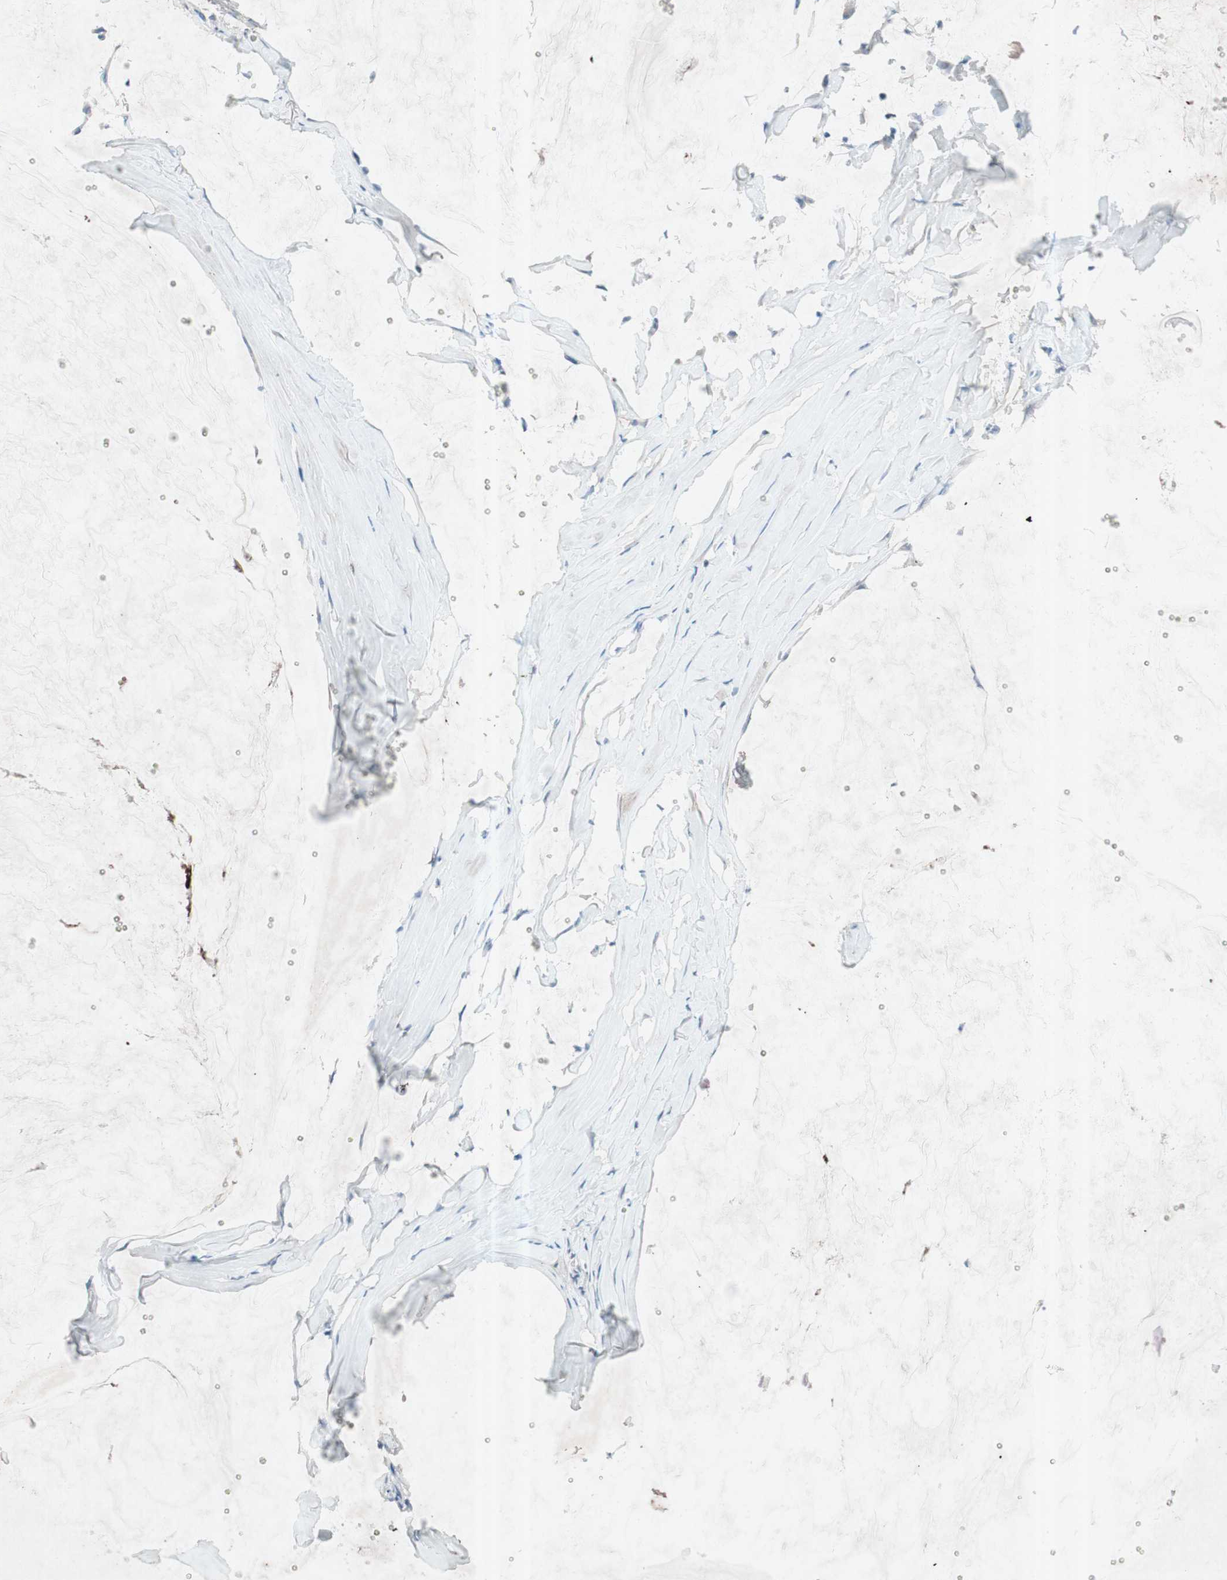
{"staining": {"intensity": "negative", "quantity": "none", "location": "none"}, "tissue": "ovarian cancer", "cell_type": "Tumor cells", "image_type": "cancer", "snomed": [{"axis": "morphology", "description": "Cystadenocarcinoma, mucinous, NOS"}, {"axis": "topography", "description": "Ovary"}], "caption": "Immunohistochemistry (IHC) photomicrograph of mucinous cystadenocarcinoma (ovarian) stained for a protein (brown), which demonstrates no positivity in tumor cells.", "gene": "GRB7", "patient": {"sex": "female", "age": 39}}